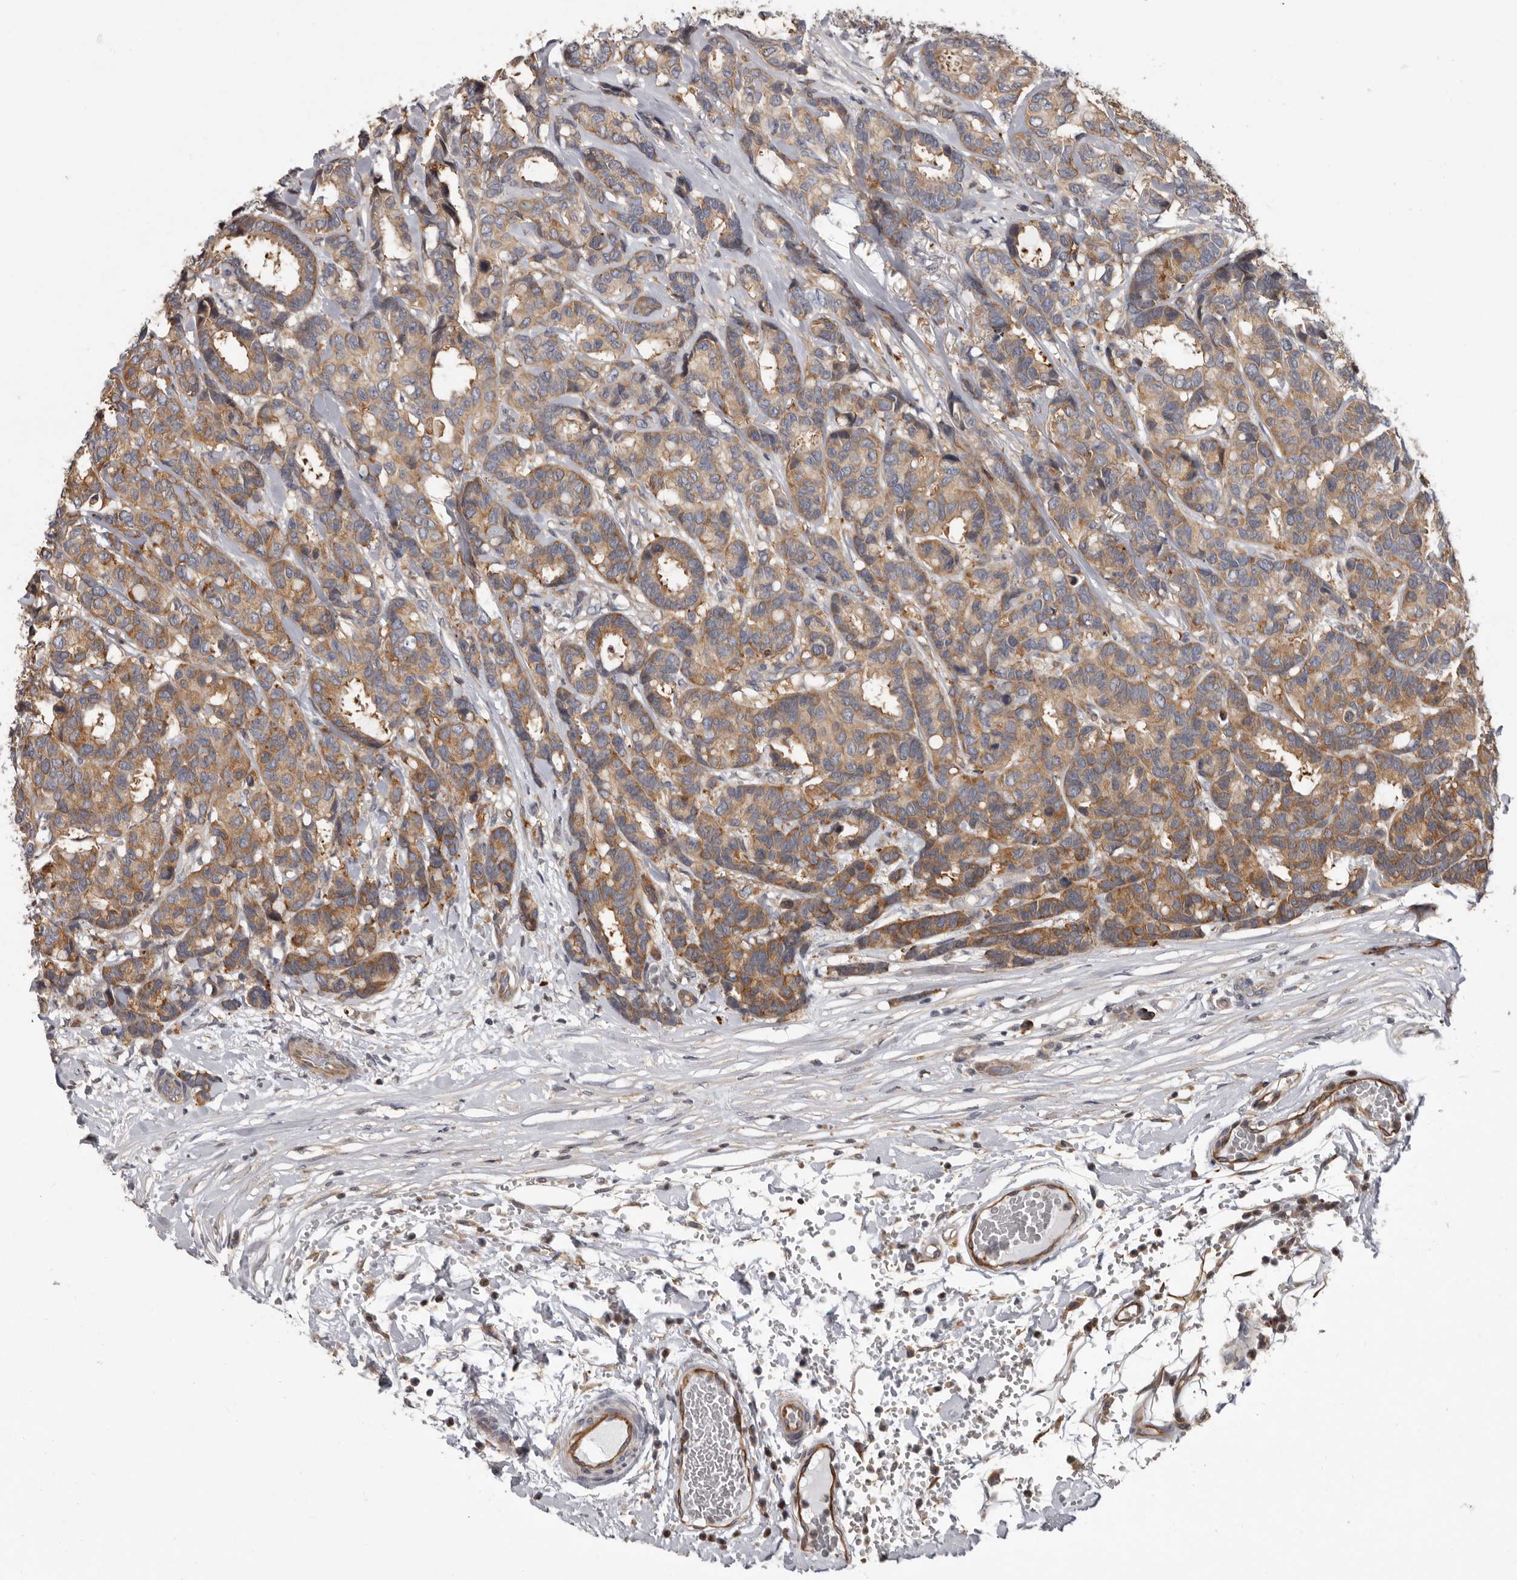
{"staining": {"intensity": "weak", "quantity": ">75%", "location": "cytoplasmic/membranous"}, "tissue": "breast cancer", "cell_type": "Tumor cells", "image_type": "cancer", "snomed": [{"axis": "morphology", "description": "Duct carcinoma"}, {"axis": "topography", "description": "Breast"}], "caption": "Protein analysis of breast intraductal carcinoma tissue displays weak cytoplasmic/membranous staining in approximately >75% of tumor cells. (DAB (3,3'-diaminobenzidine) = brown stain, brightfield microscopy at high magnification).", "gene": "FGFR4", "patient": {"sex": "female", "age": 87}}